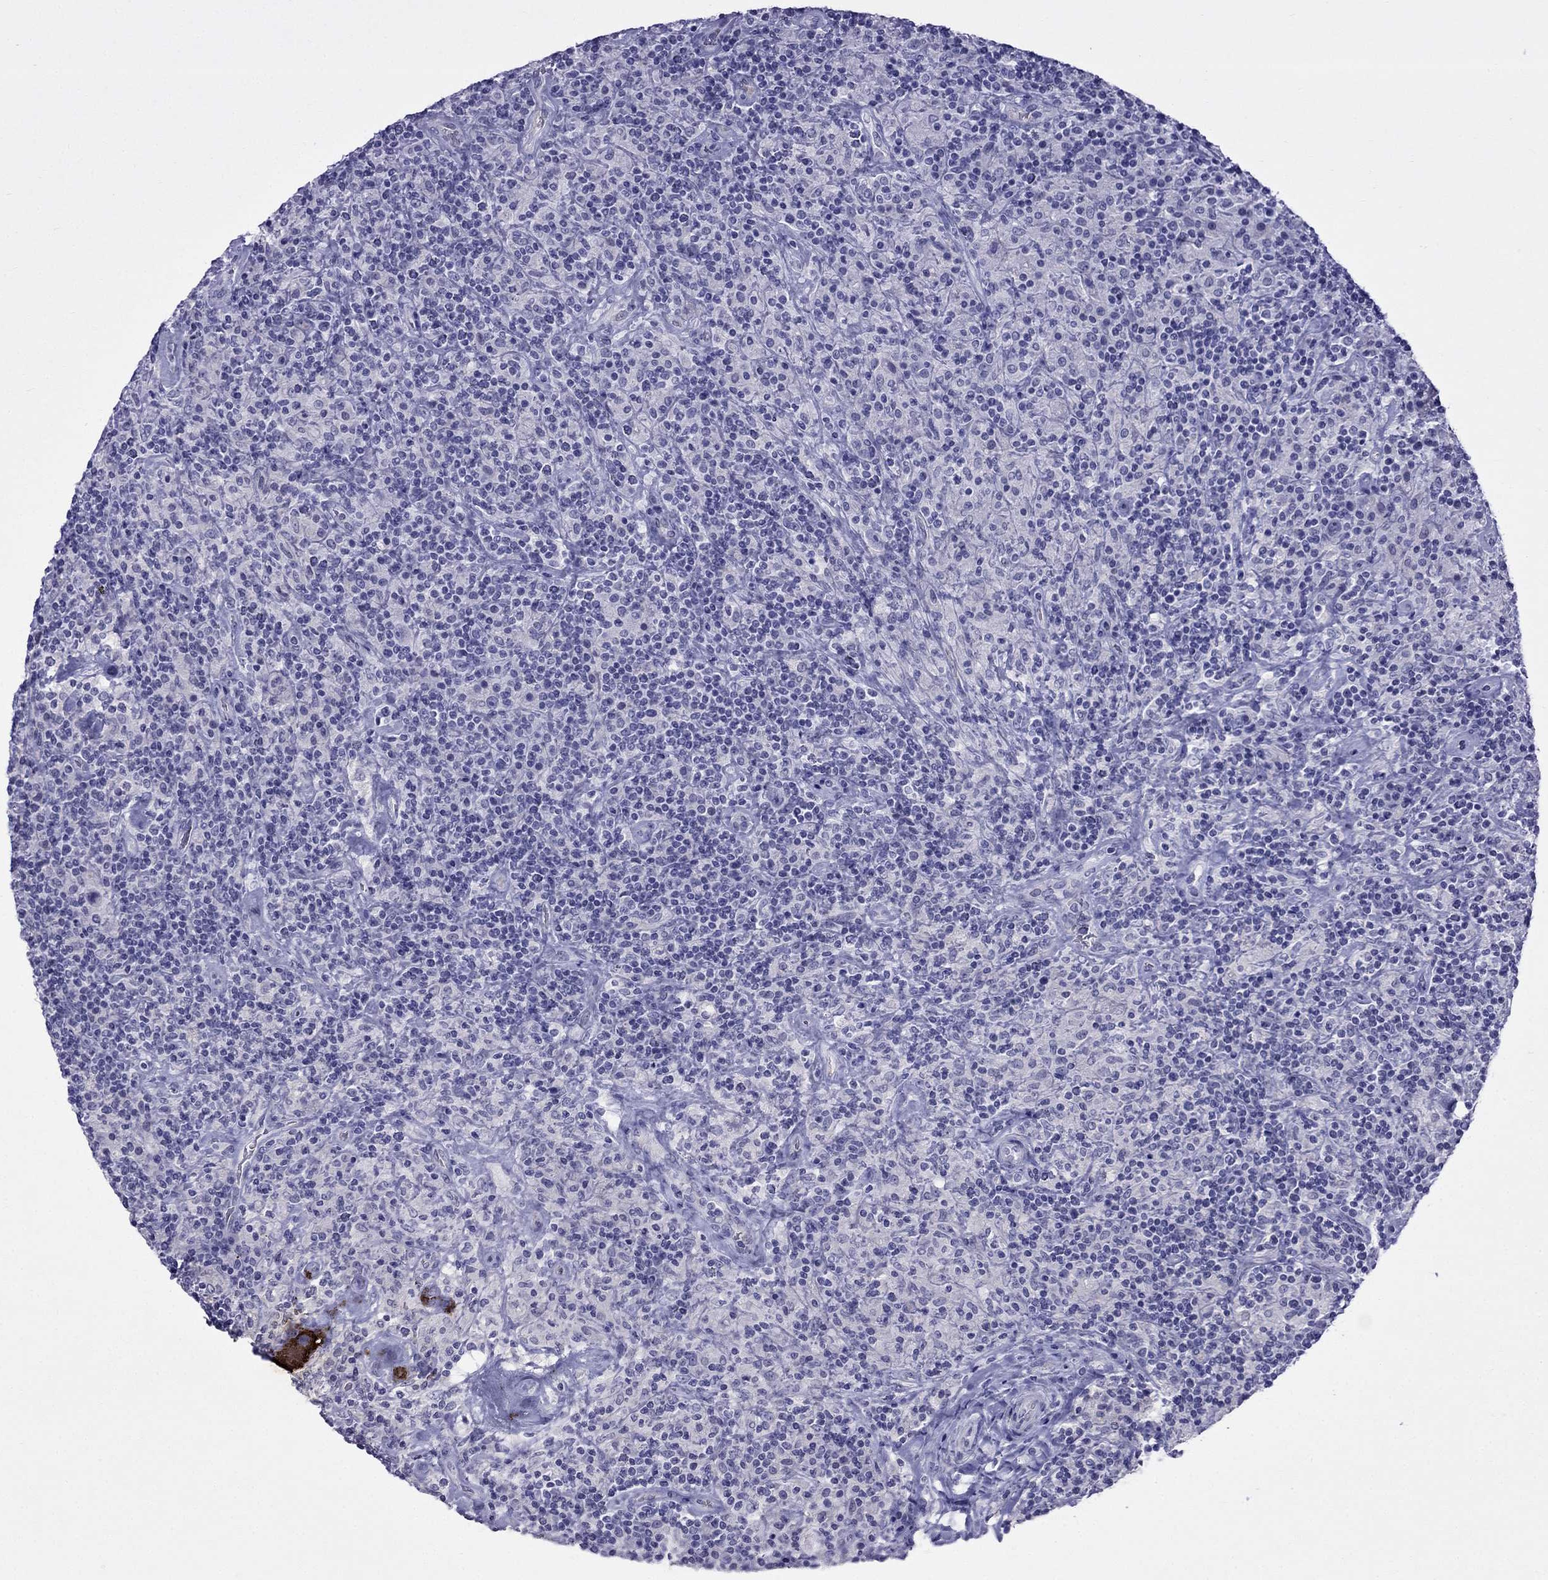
{"staining": {"intensity": "negative", "quantity": "none", "location": "none"}, "tissue": "lymphoma", "cell_type": "Tumor cells", "image_type": "cancer", "snomed": [{"axis": "morphology", "description": "Hodgkin's disease, NOS"}, {"axis": "topography", "description": "Lymph node"}], "caption": "The IHC photomicrograph has no significant expression in tumor cells of Hodgkin's disease tissue. Nuclei are stained in blue.", "gene": "MGP", "patient": {"sex": "male", "age": 70}}